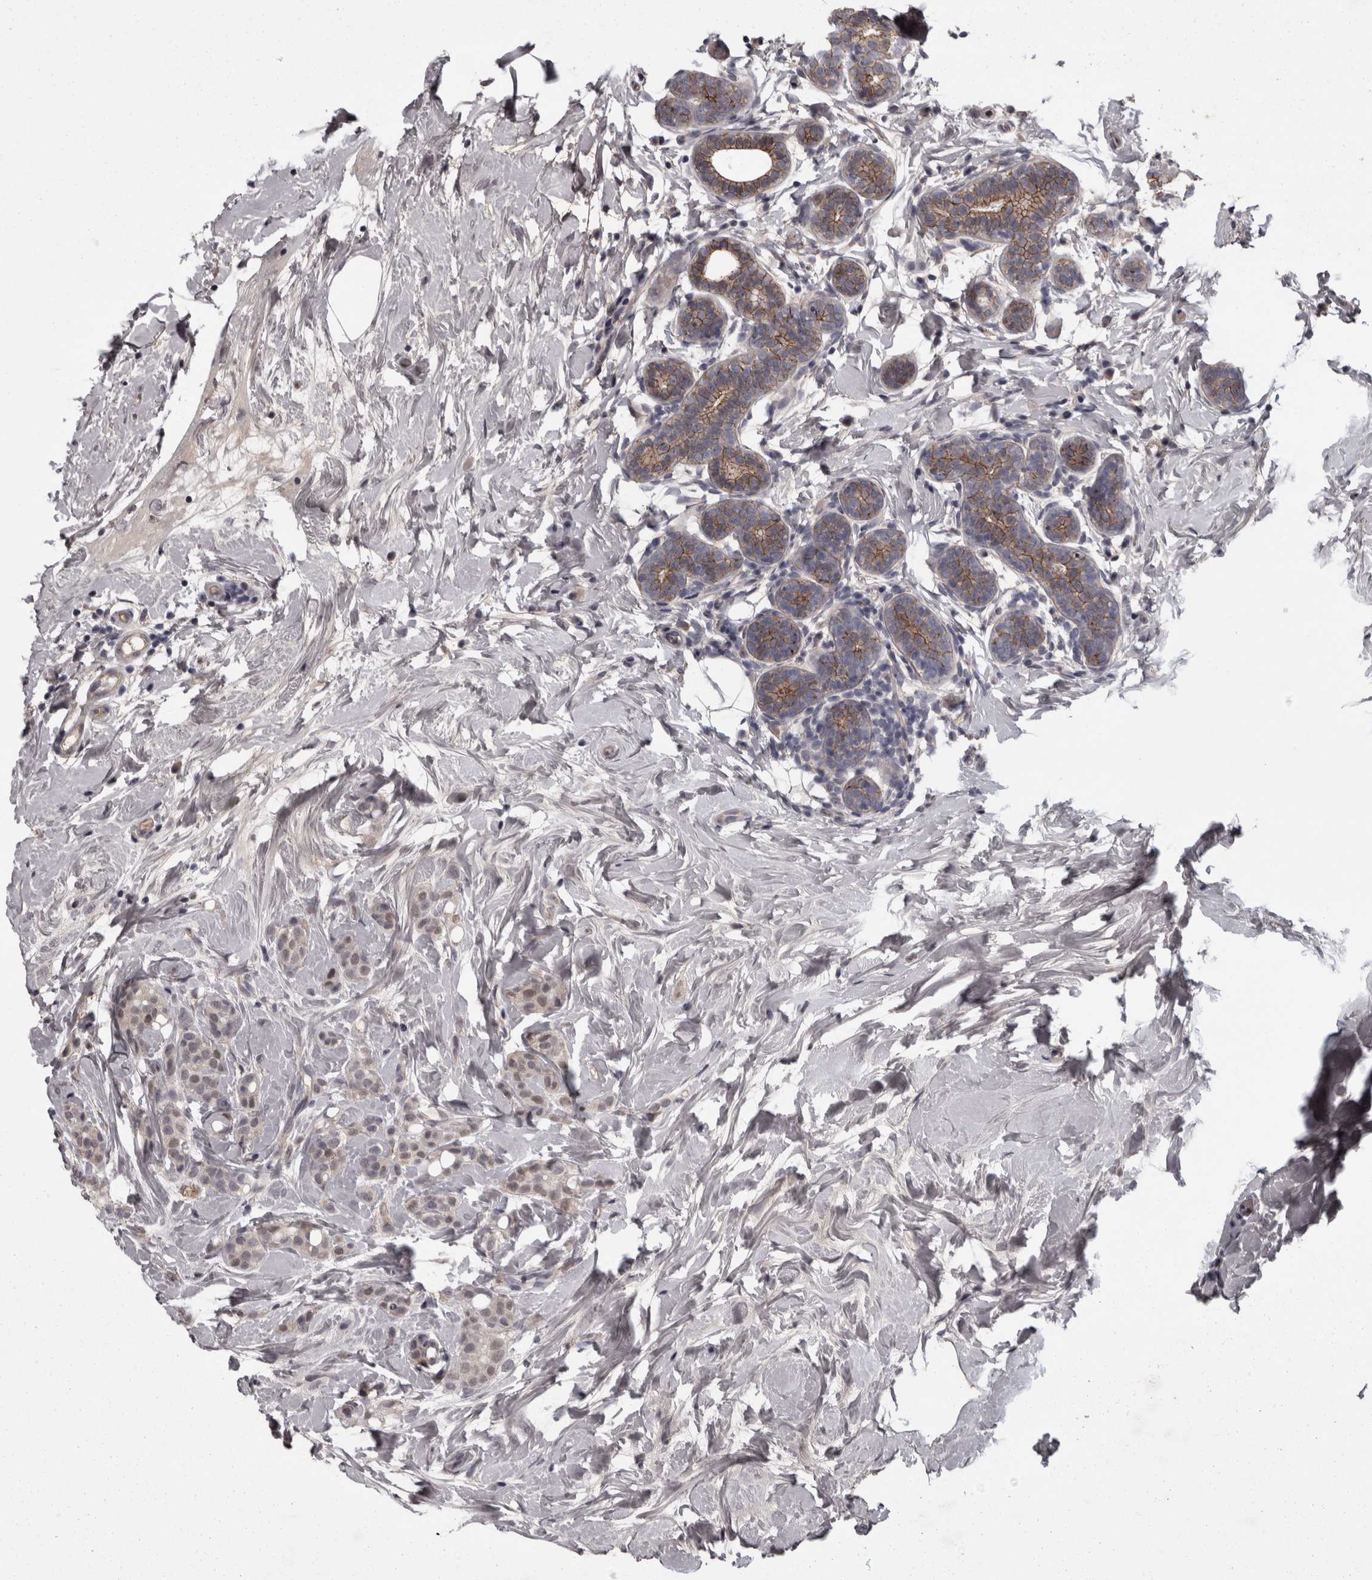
{"staining": {"intensity": "weak", "quantity": "25%-75%", "location": "cytoplasmic/membranous"}, "tissue": "breast cancer", "cell_type": "Tumor cells", "image_type": "cancer", "snomed": [{"axis": "morphology", "description": "Lobular carcinoma, in situ"}, {"axis": "morphology", "description": "Lobular carcinoma"}, {"axis": "topography", "description": "Breast"}], "caption": "Immunohistochemical staining of breast cancer (lobular carcinoma in situ) exhibits low levels of weak cytoplasmic/membranous protein expression in approximately 25%-75% of tumor cells.", "gene": "PCDH17", "patient": {"sex": "female", "age": 41}}